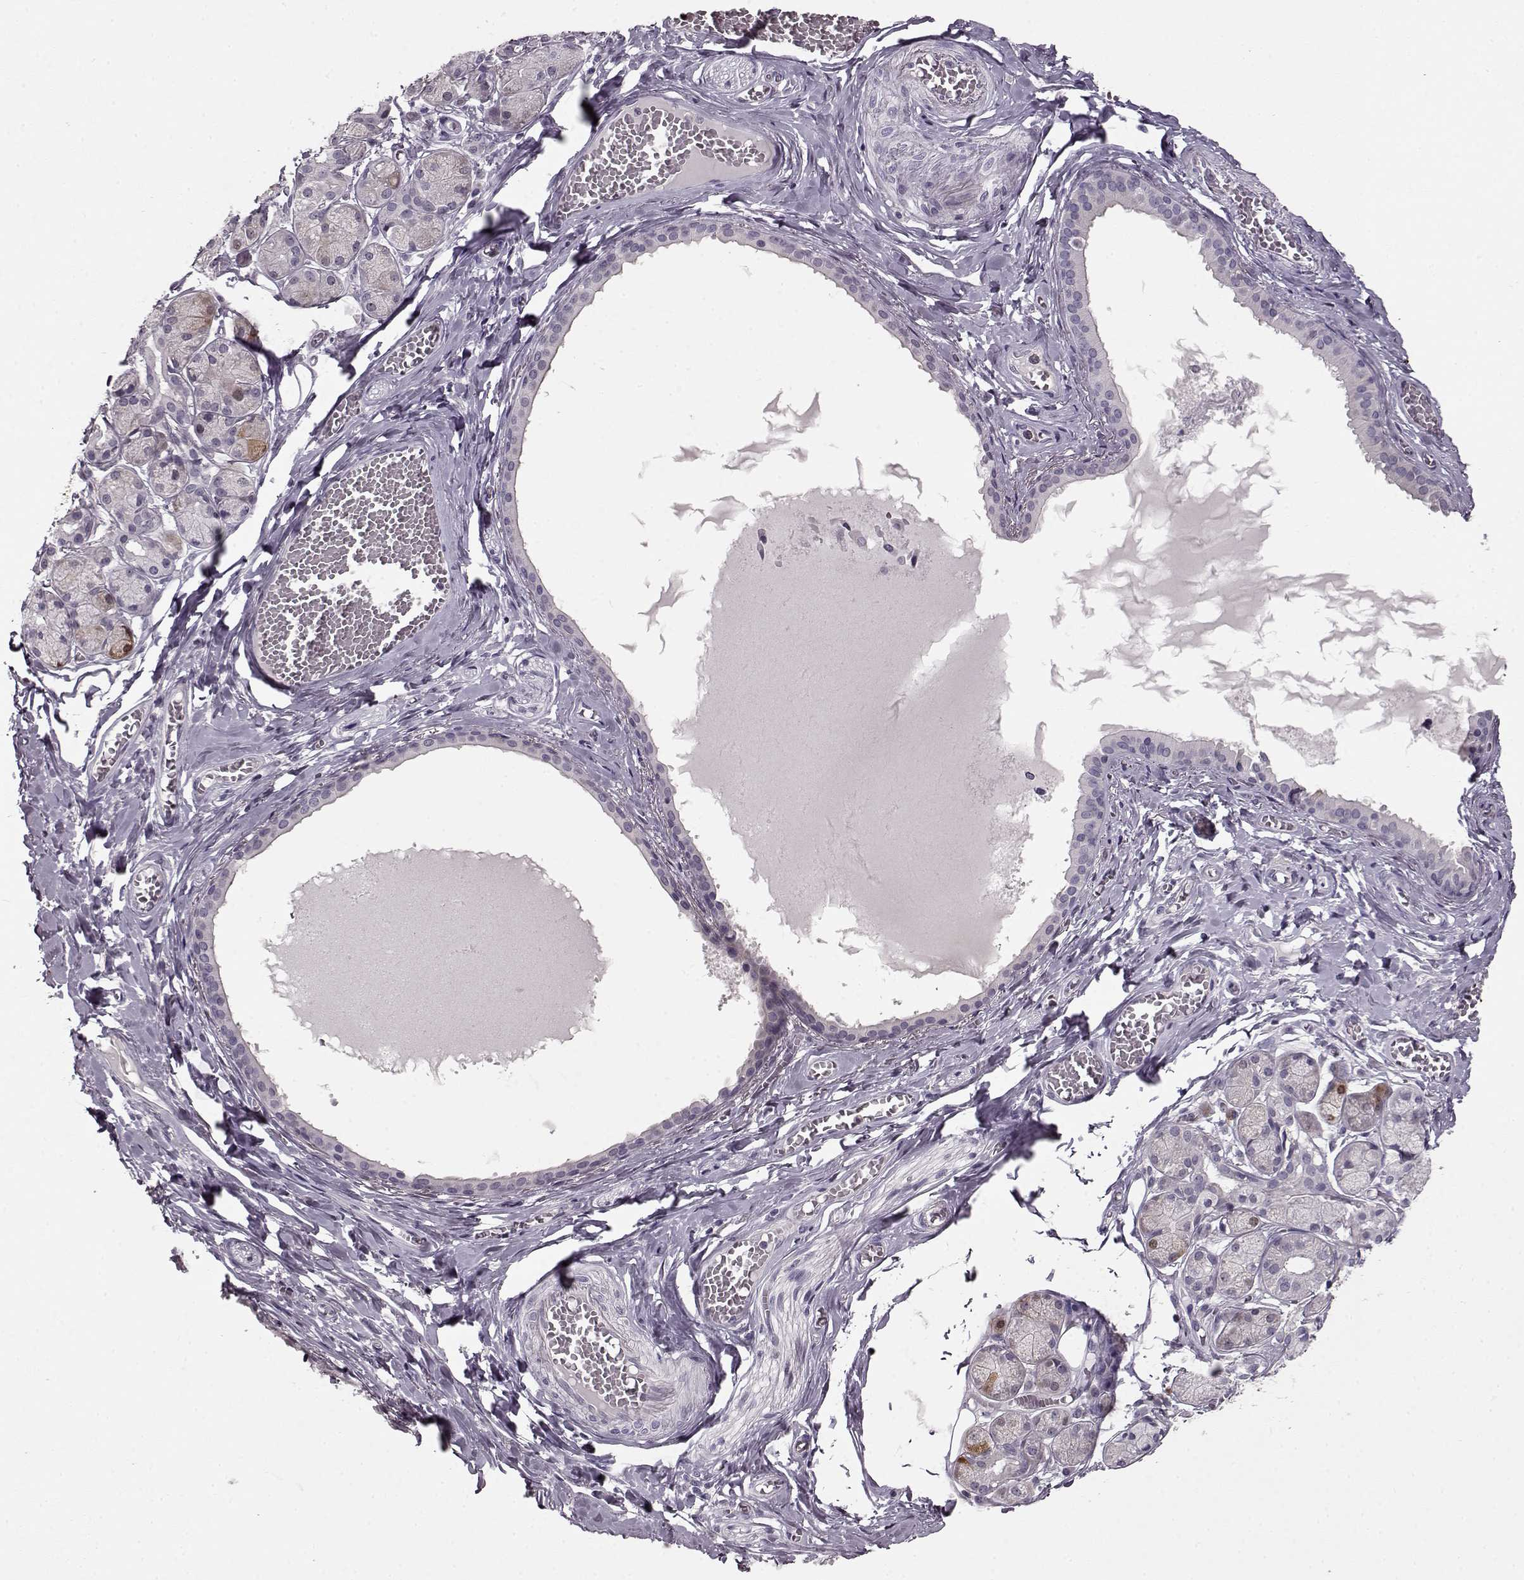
{"staining": {"intensity": "strong", "quantity": "<25%", "location": "cytoplasmic/membranous,nuclear"}, "tissue": "salivary gland", "cell_type": "Glandular cells", "image_type": "normal", "snomed": [{"axis": "morphology", "description": "Normal tissue, NOS"}, {"axis": "topography", "description": "Salivary gland"}, {"axis": "topography", "description": "Peripheral nerve tissue"}], "caption": "Immunohistochemistry (IHC) micrograph of benign human salivary gland stained for a protein (brown), which exhibits medium levels of strong cytoplasmic/membranous,nuclear positivity in approximately <25% of glandular cells.", "gene": "RP1L1", "patient": {"sex": "male", "age": 71}}